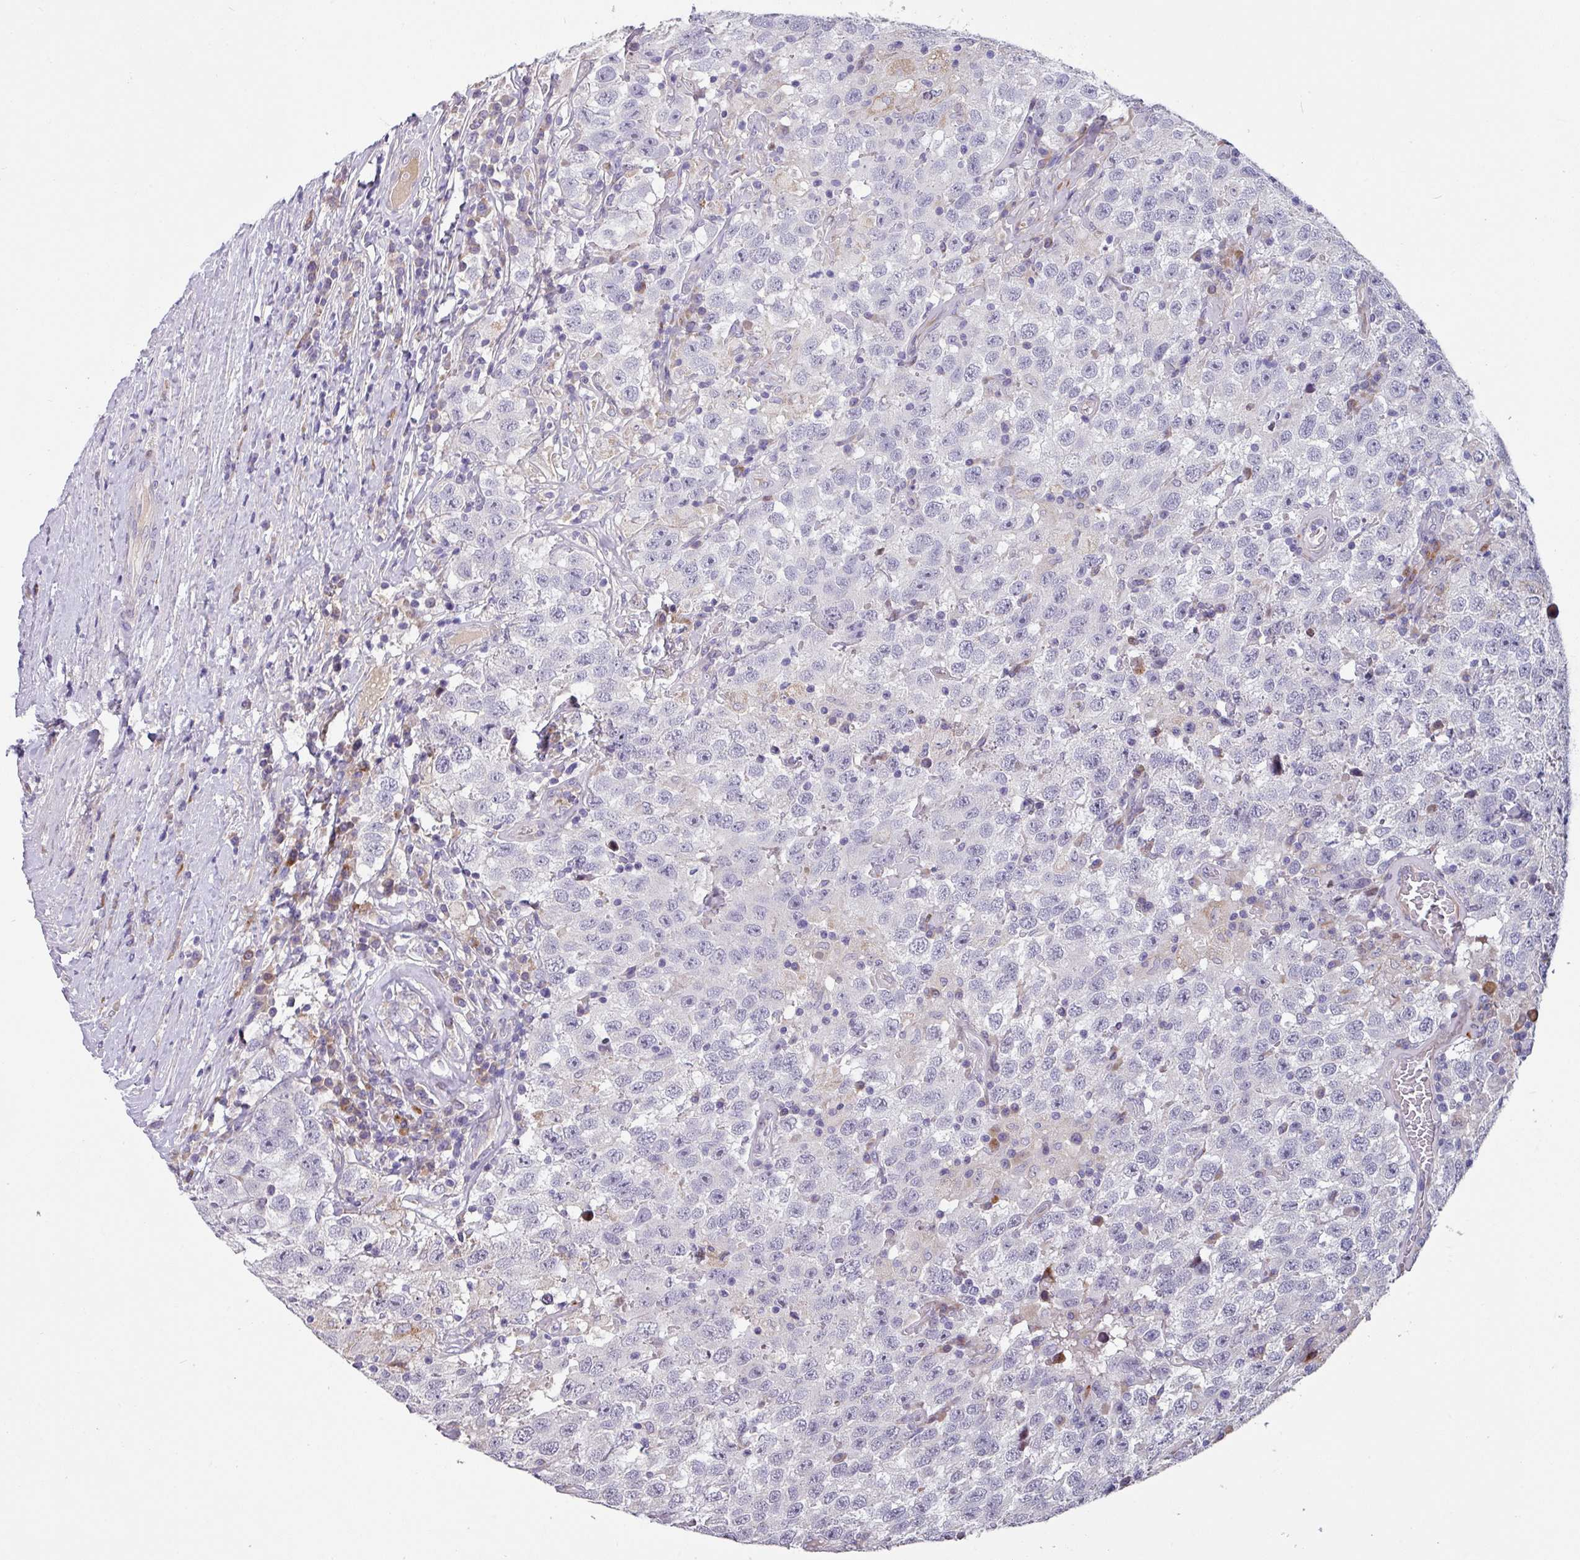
{"staining": {"intensity": "negative", "quantity": "none", "location": "none"}, "tissue": "testis cancer", "cell_type": "Tumor cells", "image_type": "cancer", "snomed": [{"axis": "morphology", "description": "Seminoma, NOS"}, {"axis": "topography", "description": "Testis"}], "caption": "A high-resolution image shows immunohistochemistry staining of seminoma (testis), which exhibits no significant positivity in tumor cells.", "gene": "KLHL3", "patient": {"sex": "male", "age": 41}}